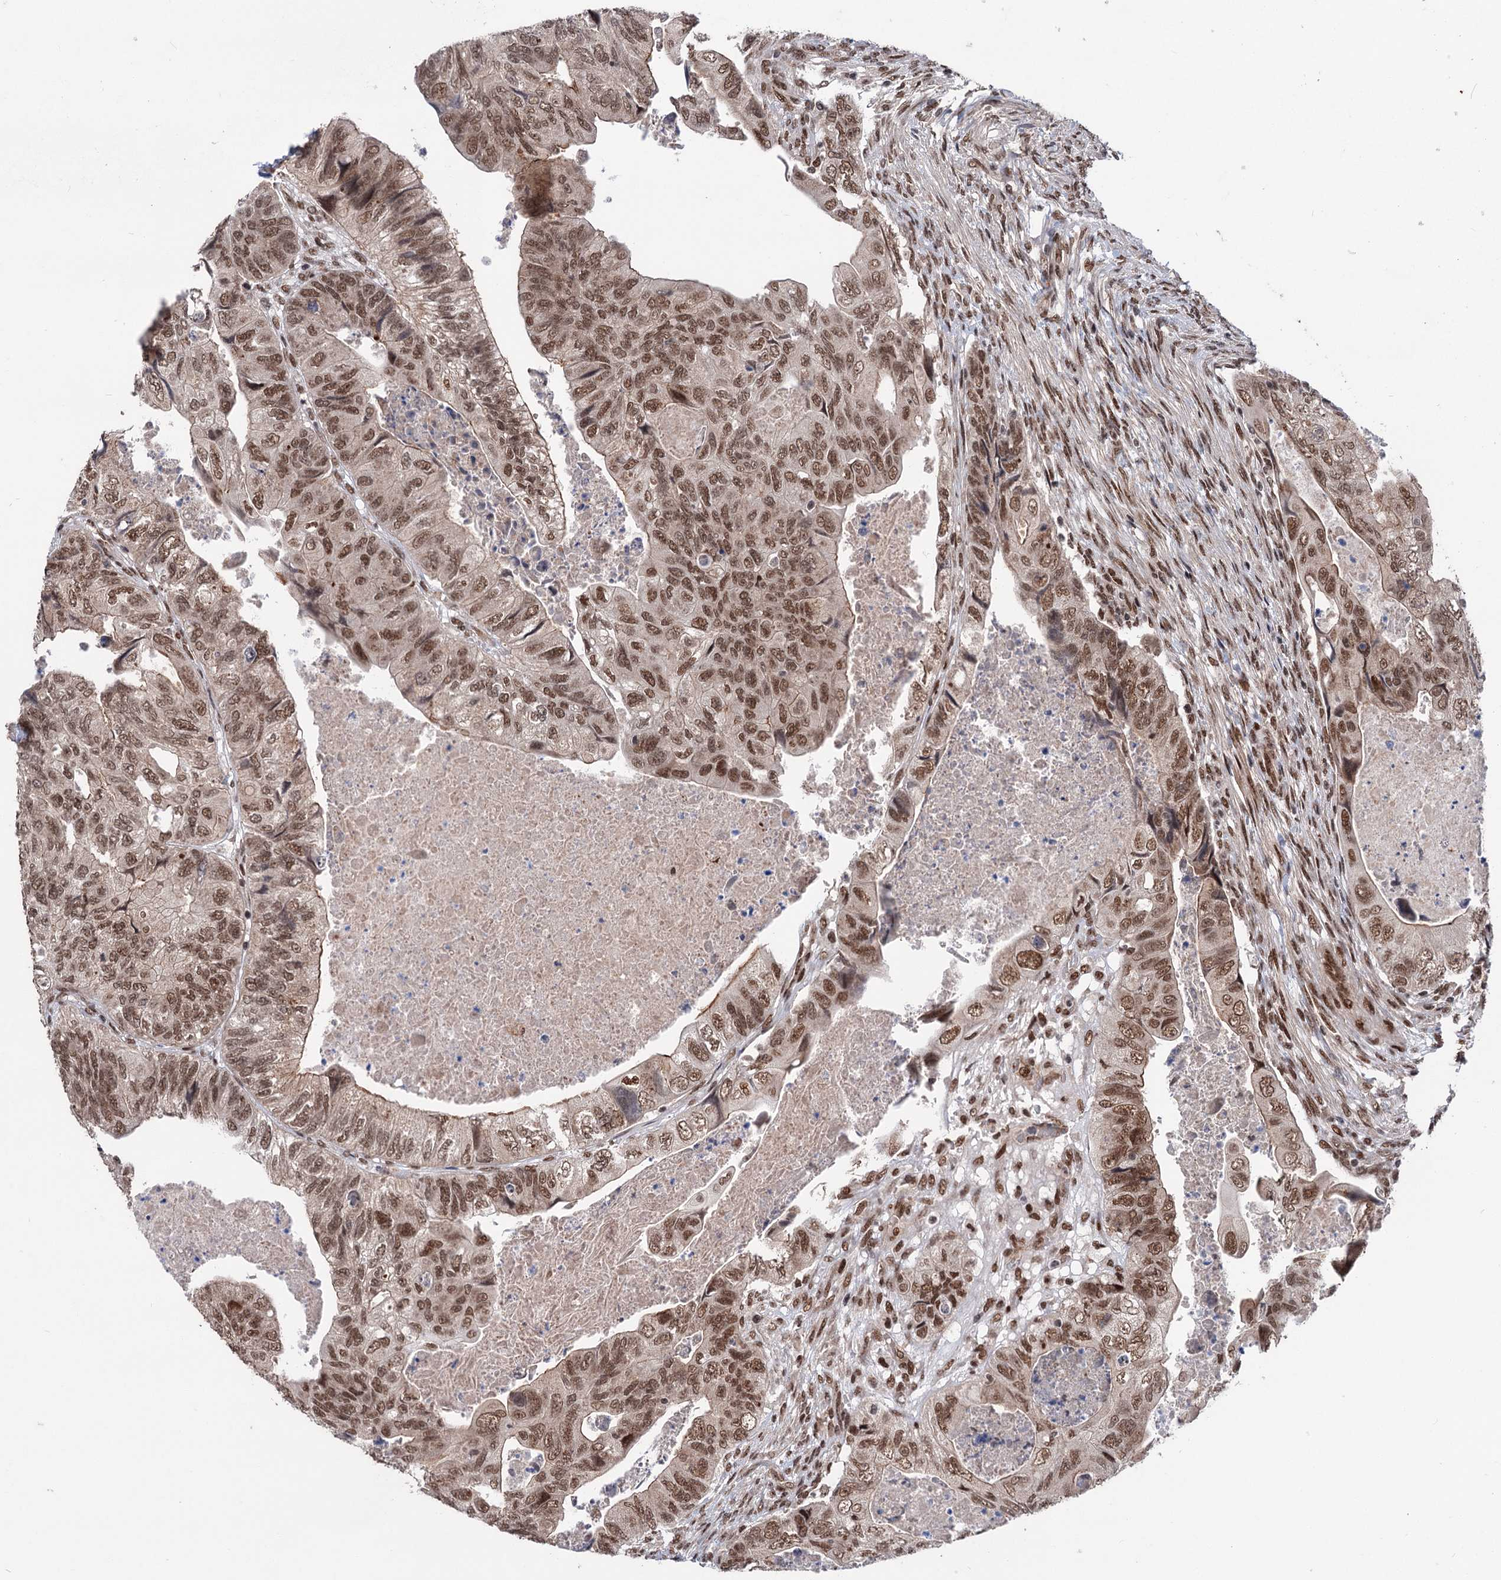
{"staining": {"intensity": "moderate", "quantity": ">75%", "location": "nuclear"}, "tissue": "colorectal cancer", "cell_type": "Tumor cells", "image_type": "cancer", "snomed": [{"axis": "morphology", "description": "Adenocarcinoma, NOS"}, {"axis": "topography", "description": "Rectum"}], "caption": "Protein expression analysis of colorectal cancer (adenocarcinoma) demonstrates moderate nuclear staining in about >75% of tumor cells.", "gene": "MAML1", "patient": {"sex": "male", "age": 63}}